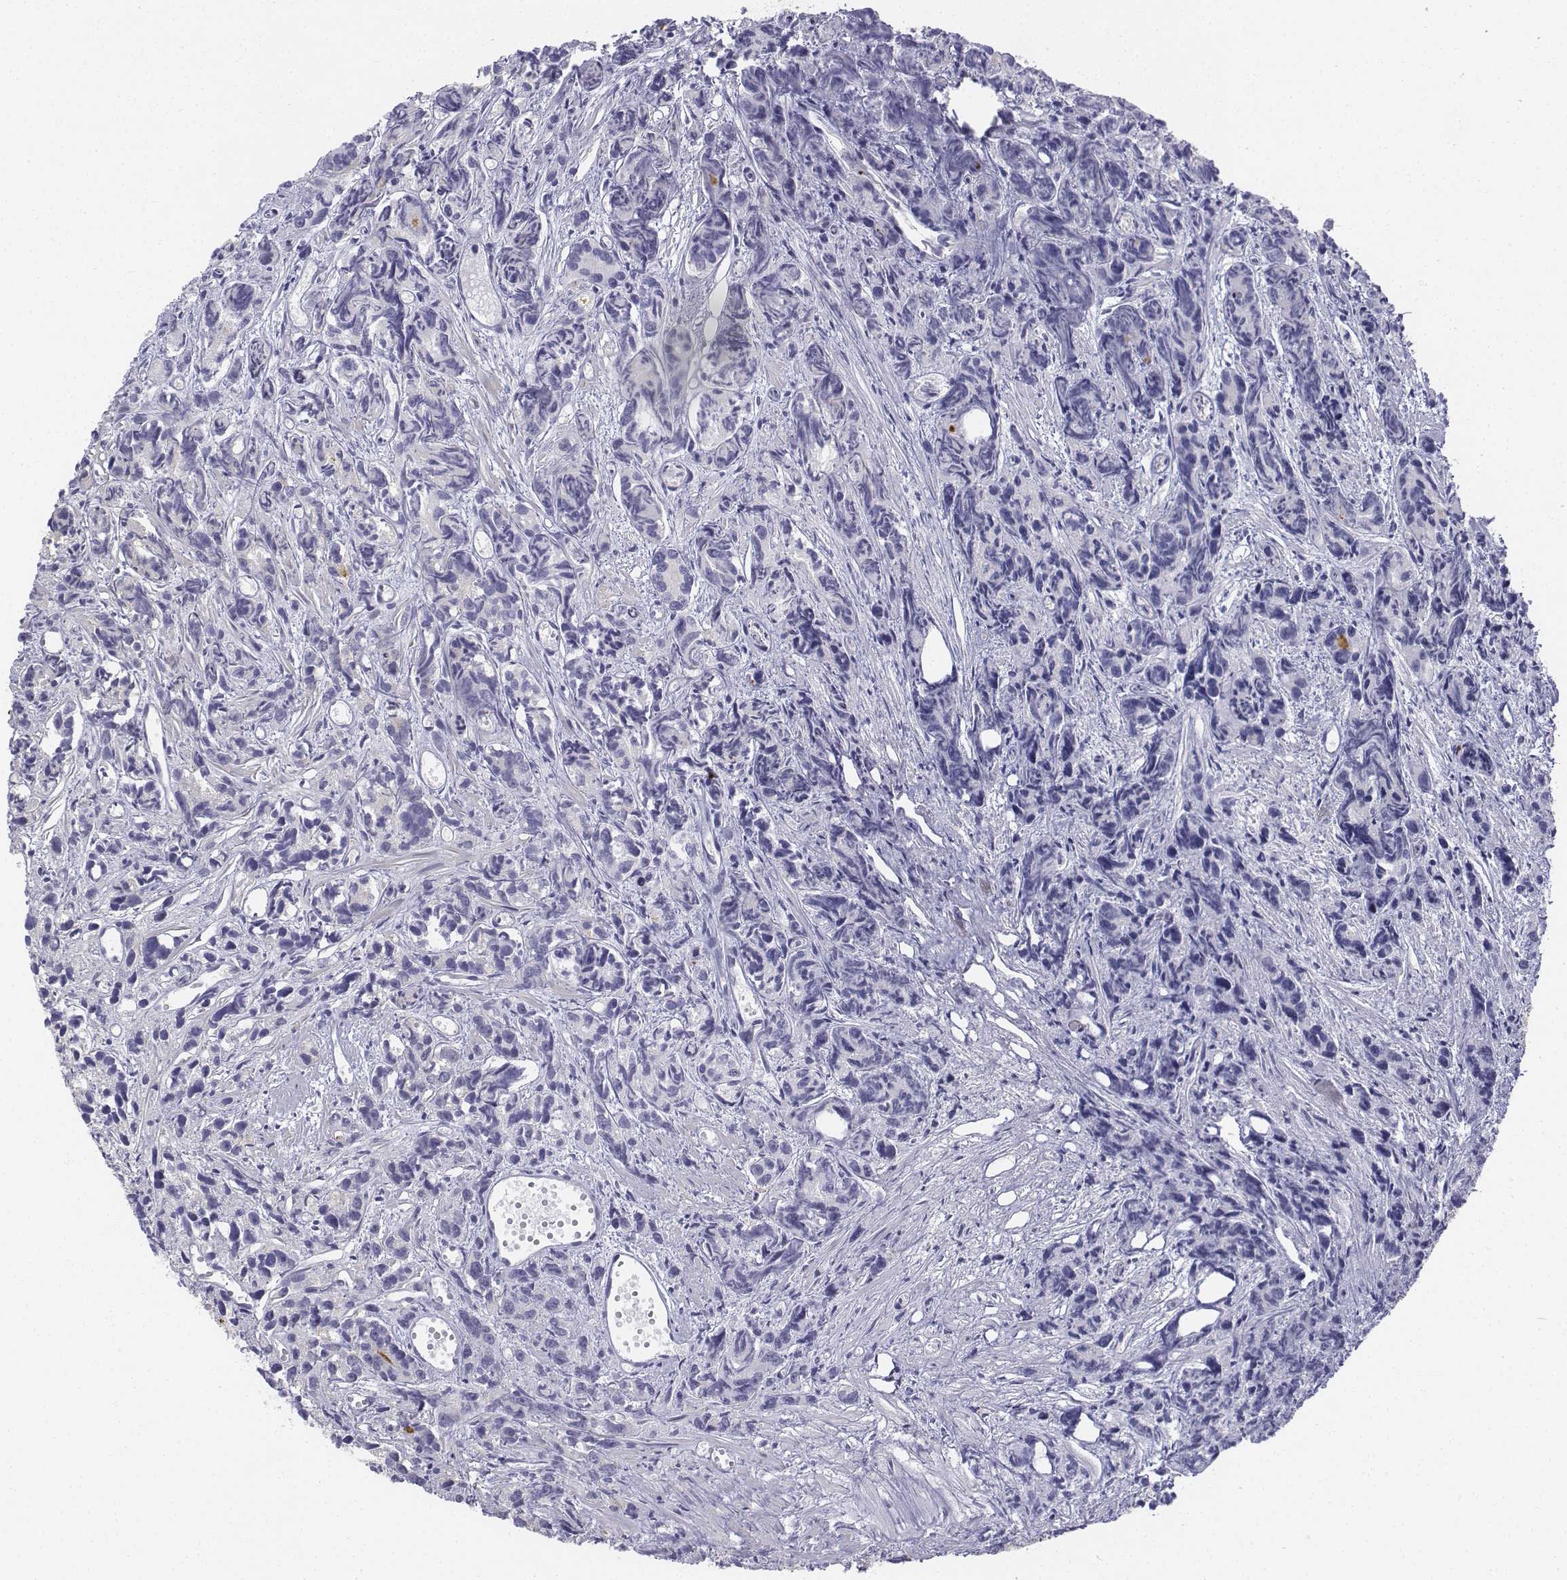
{"staining": {"intensity": "negative", "quantity": "none", "location": "none"}, "tissue": "prostate cancer", "cell_type": "Tumor cells", "image_type": "cancer", "snomed": [{"axis": "morphology", "description": "Adenocarcinoma, High grade"}, {"axis": "topography", "description": "Prostate"}], "caption": "DAB immunohistochemical staining of prostate cancer shows no significant expression in tumor cells.", "gene": "LGSN", "patient": {"sex": "male", "age": 77}}